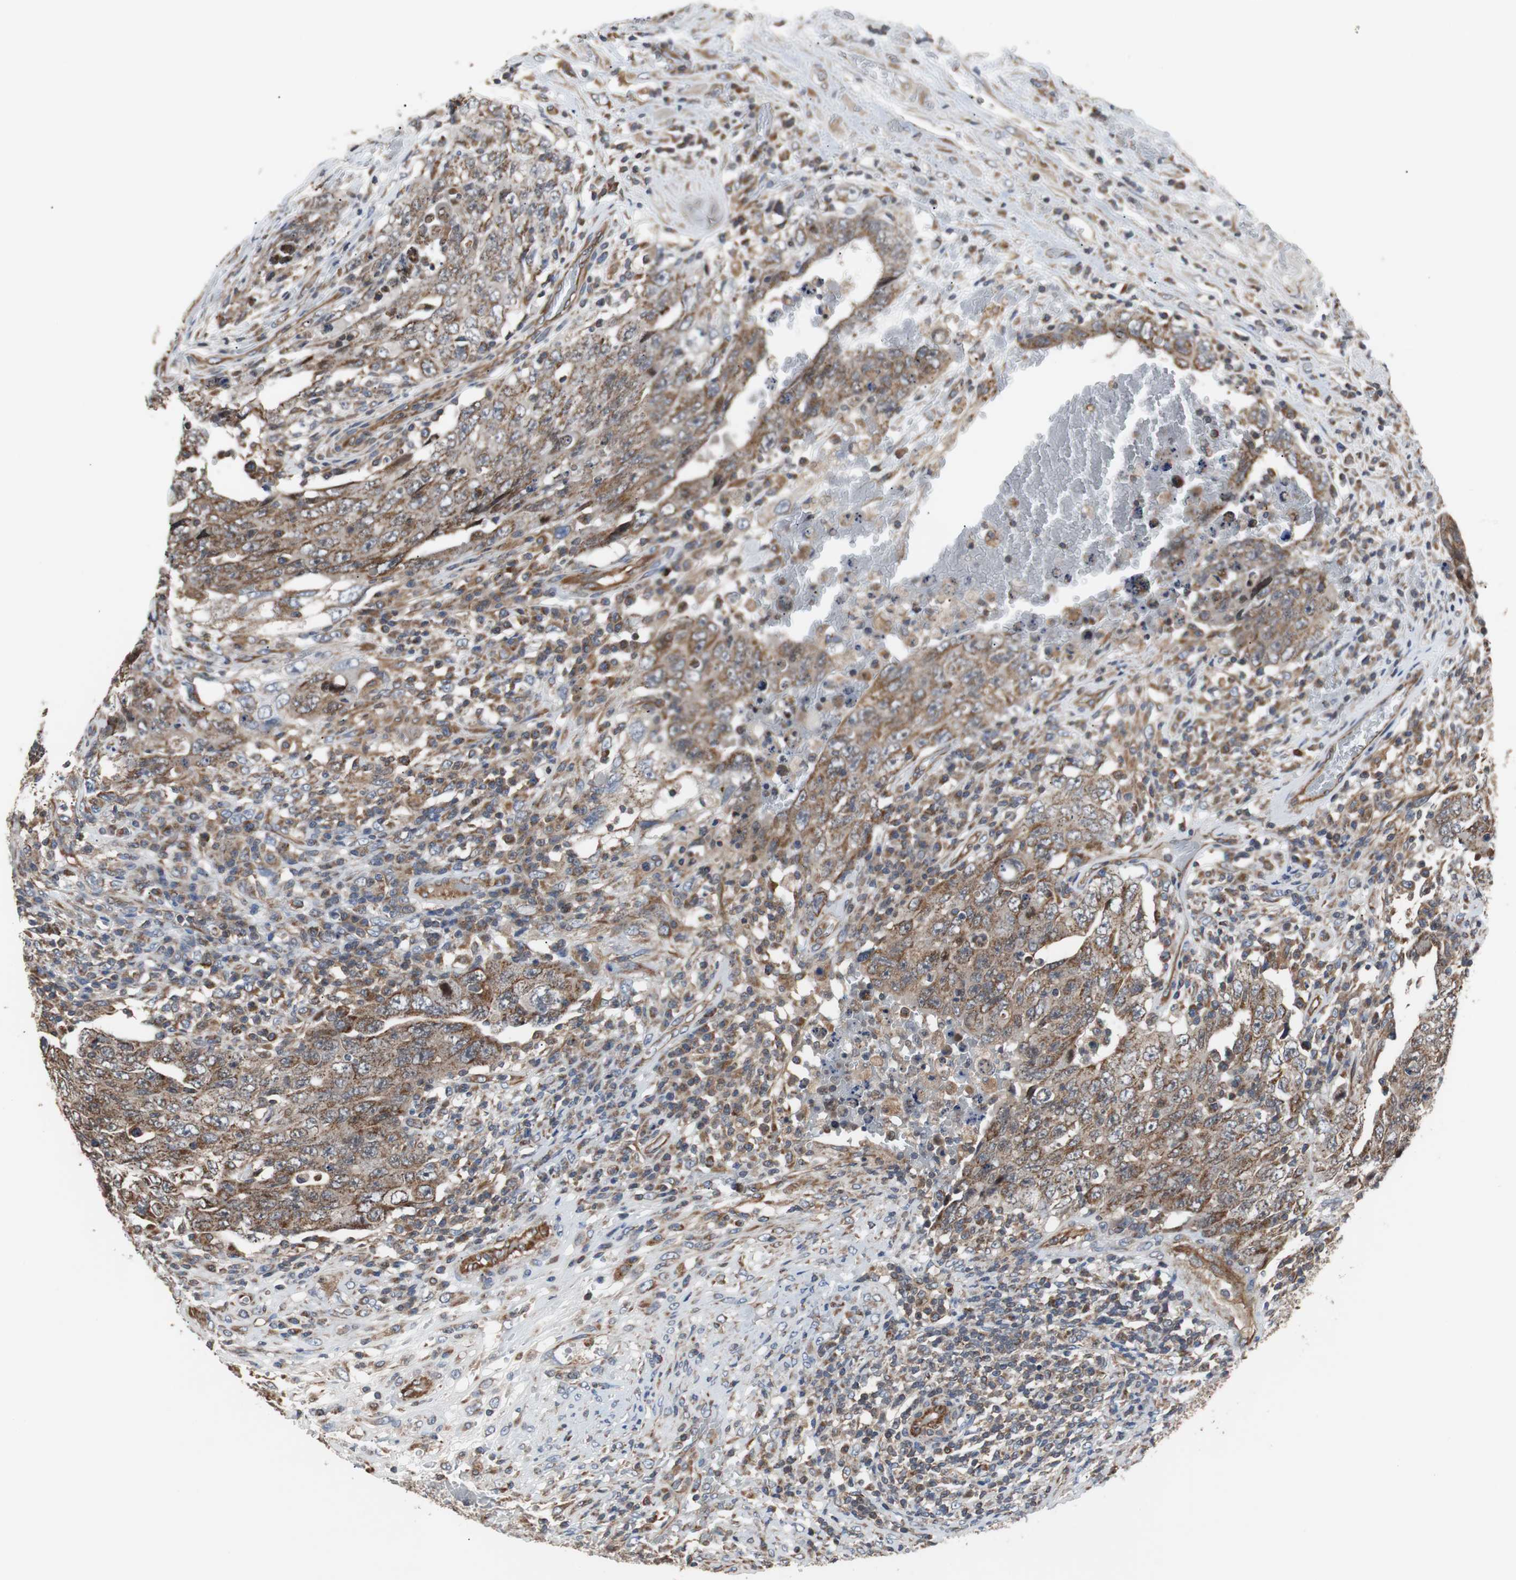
{"staining": {"intensity": "moderate", "quantity": ">75%", "location": "cytoplasmic/membranous"}, "tissue": "testis cancer", "cell_type": "Tumor cells", "image_type": "cancer", "snomed": [{"axis": "morphology", "description": "Carcinoma, Embryonal, NOS"}, {"axis": "topography", "description": "Testis"}], "caption": "There is medium levels of moderate cytoplasmic/membranous expression in tumor cells of testis cancer, as demonstrated by immunohistochemical staining (brown color).", "gene": "ACTR3", "patient": {"sex": "male", "age": 26}}